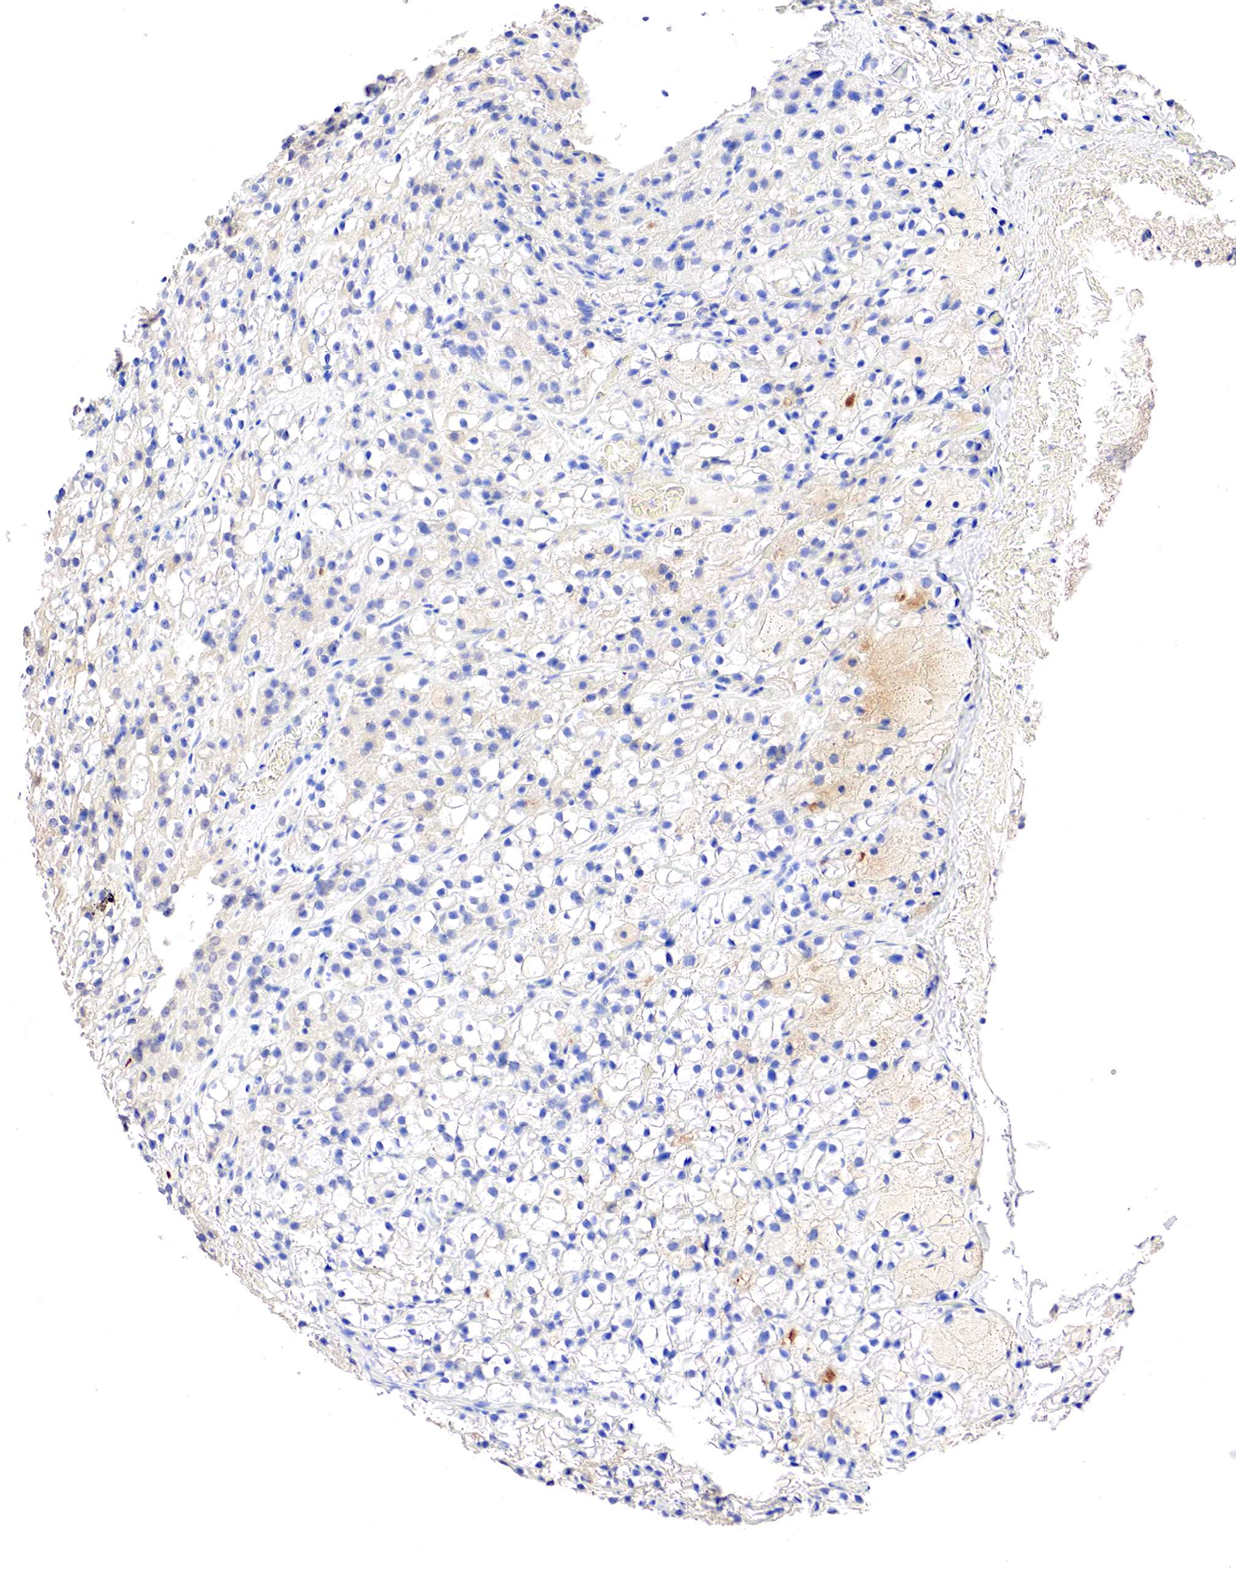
{"staining": {"intensity": "negative", "quantity": "none", "location": "none"}, "tissue": "parathyroid gland", "cell_type": "Glandular cells", "image_type": "normal", "snomed": [{"axis": "morphology", "description": "Normal tissue, NOS"}, {"axis": "topography", "description": "Parathyroid gland"}], "caption": "Parathyroid gland was stained to show a protein in brown. There is no significant staining in glandular cells.", "gene": "GATA1", "patient": {"sex": "female", "age": 71}}